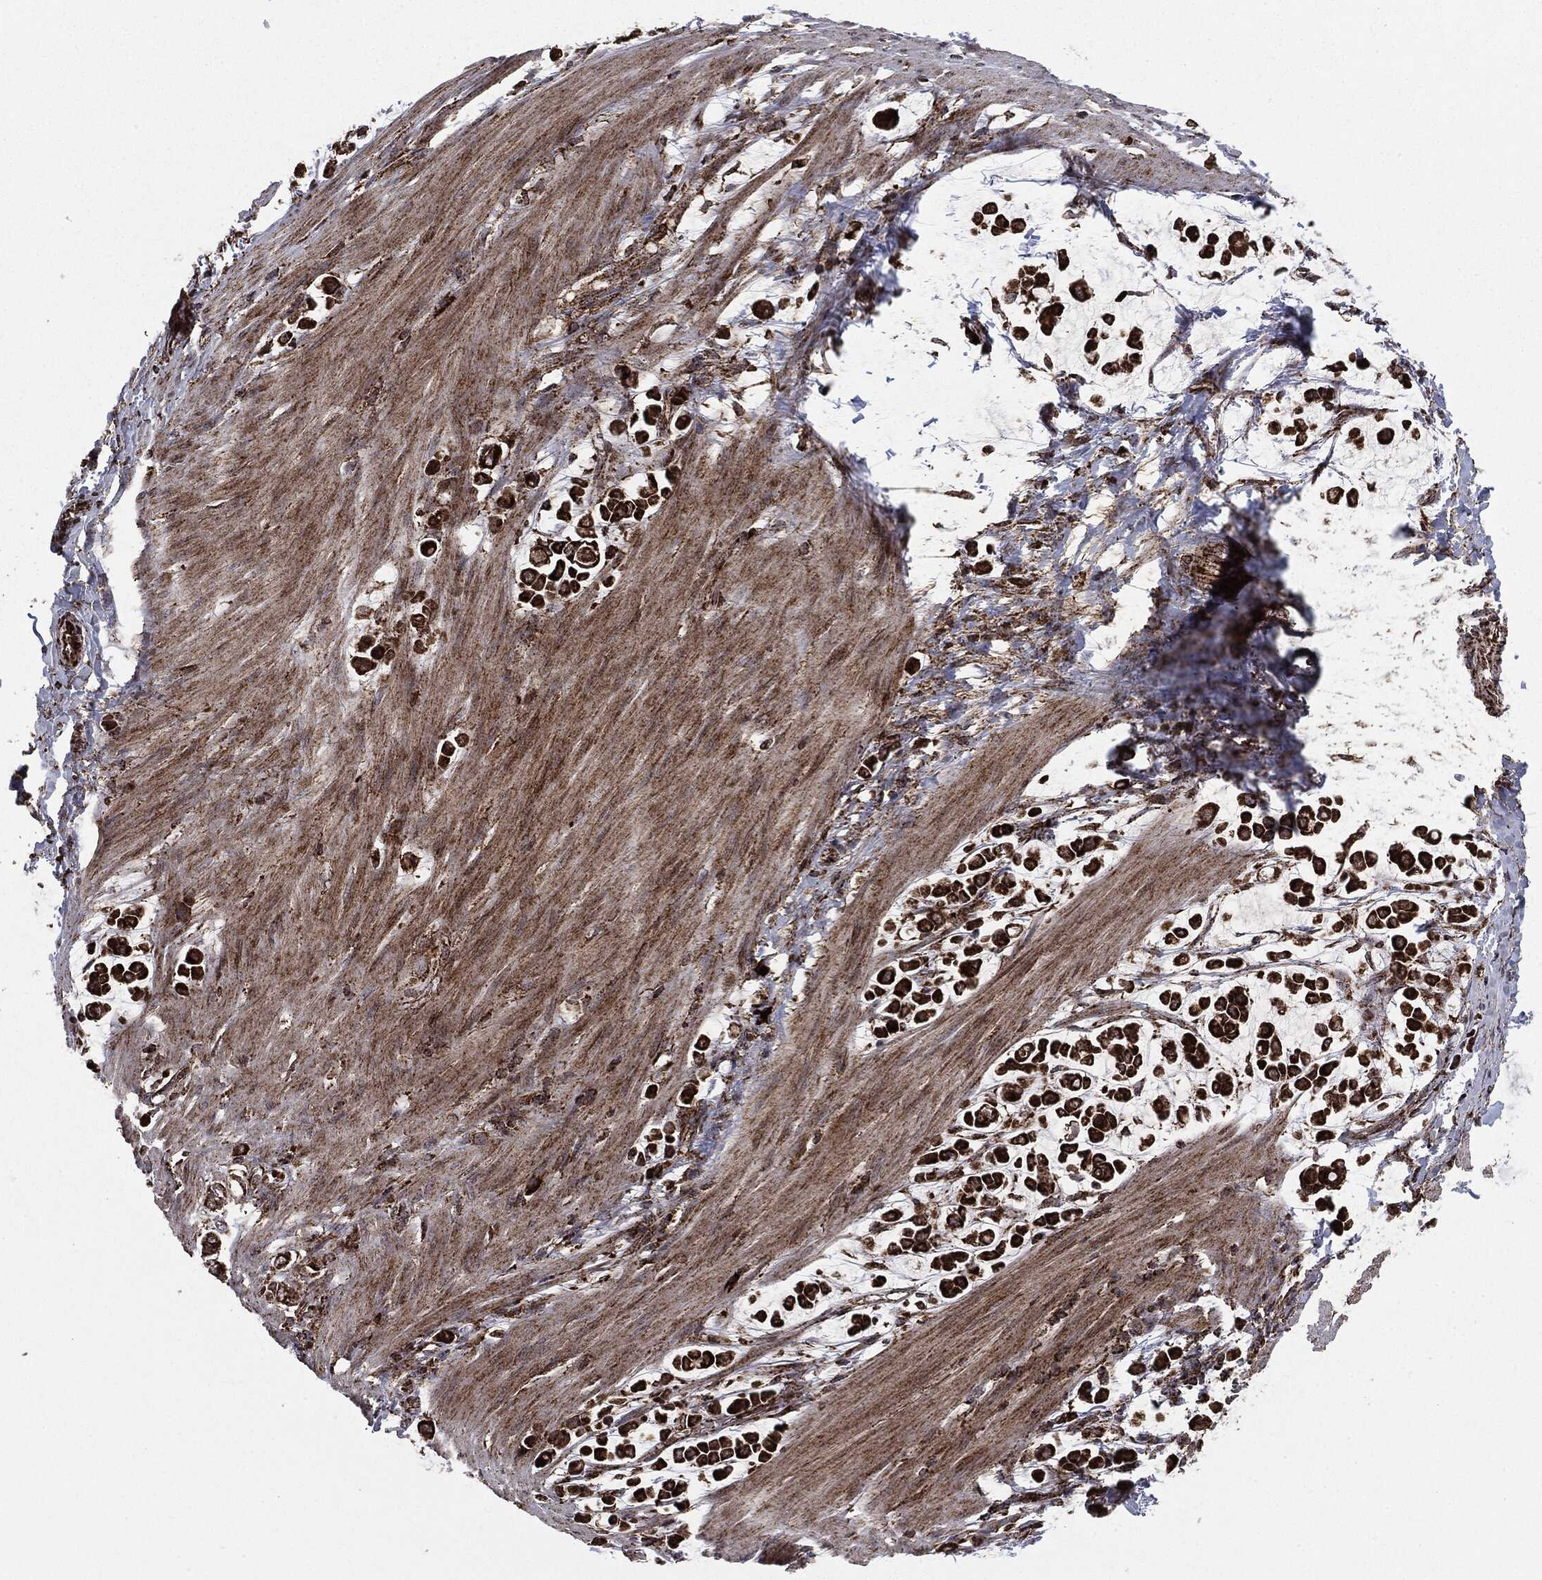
{"staining": {"intensity": "strong", "quantity": ">75%", "location": "cytoplasmic/membranous"}, "tissue": "stomach cancer", "cell_type": "Tumor cells", "image_type": "cancer", "snomed": [{"axis": "morphology", "description": "Adenocarcinoma, NOS"}, {"axis": "topography", "description": "Stomach"}], "caption": "Stomach cancer (adenocarcinoma) tissue reveals strong cytoplasmic/membranous expression in approximately >75% of tumor cells The staining was performed using DAB to visualize the protein expression in brown, while the nuclei were stained in blue with hematoxylin (Magnification: 20x).", "gene": "MAP2K1", "patient": {"sex": "male", "age": 82}}